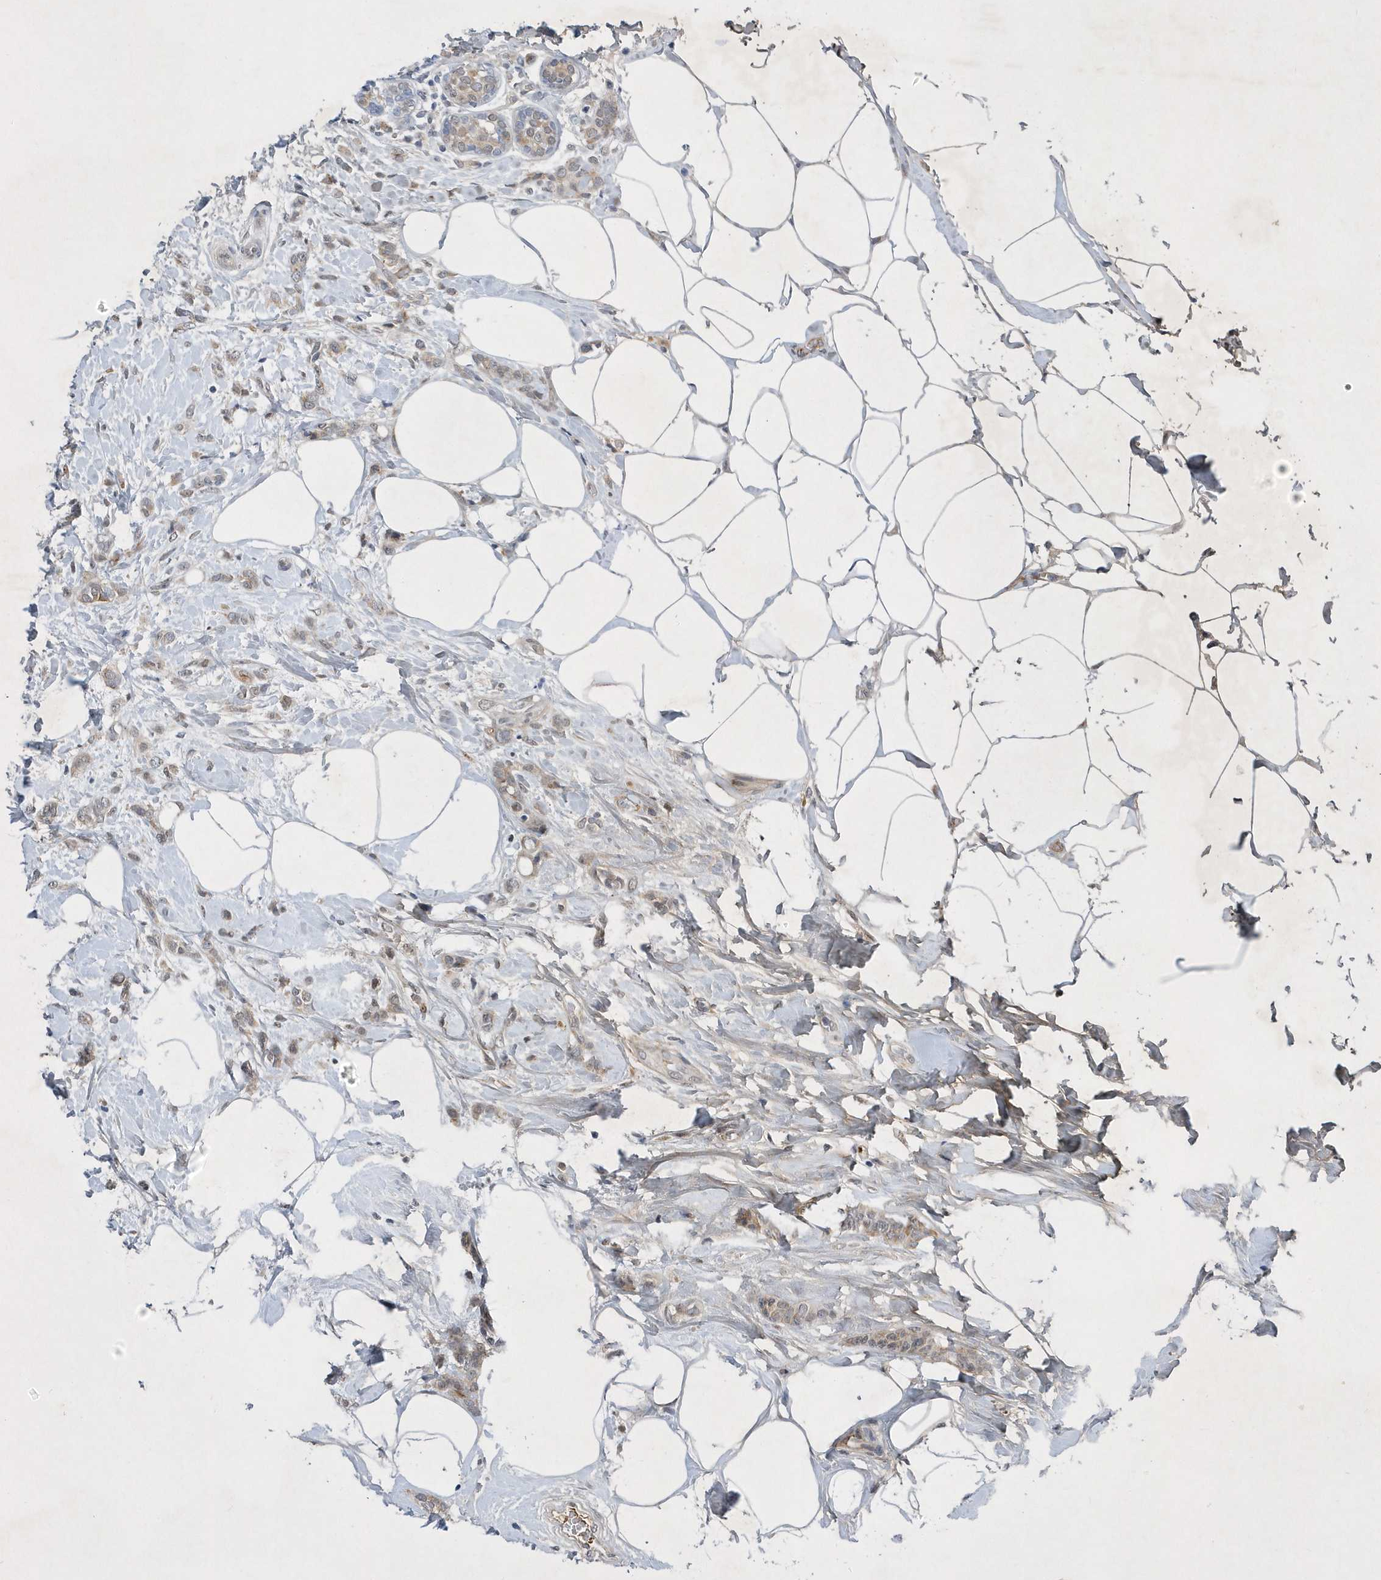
{"staining": {"intensity": "weak", "quantity": "25%-75%", "location": "cytoplasmic/membranous,nuclear"}, "tissue": "breast cancer", "cell_type": "Tumor cells", "image_type": "cancer", "snomed": [{"axis": "morphology", "description": "Lobular carcinoma, in situ"}, {"axis": "morphology", "description": "Lobular carcinoma"}, {"axis": "topography", "description": "Breast"}], "caption": "About 25%-75% of tumor cells in human breast cancer display weak cytoplasmic/membranous and nuclear protein staining as visualized by brown immunohistochemical staining.", "gene": "FAM217A", "patient": {"sex": "female", "age": 41}}